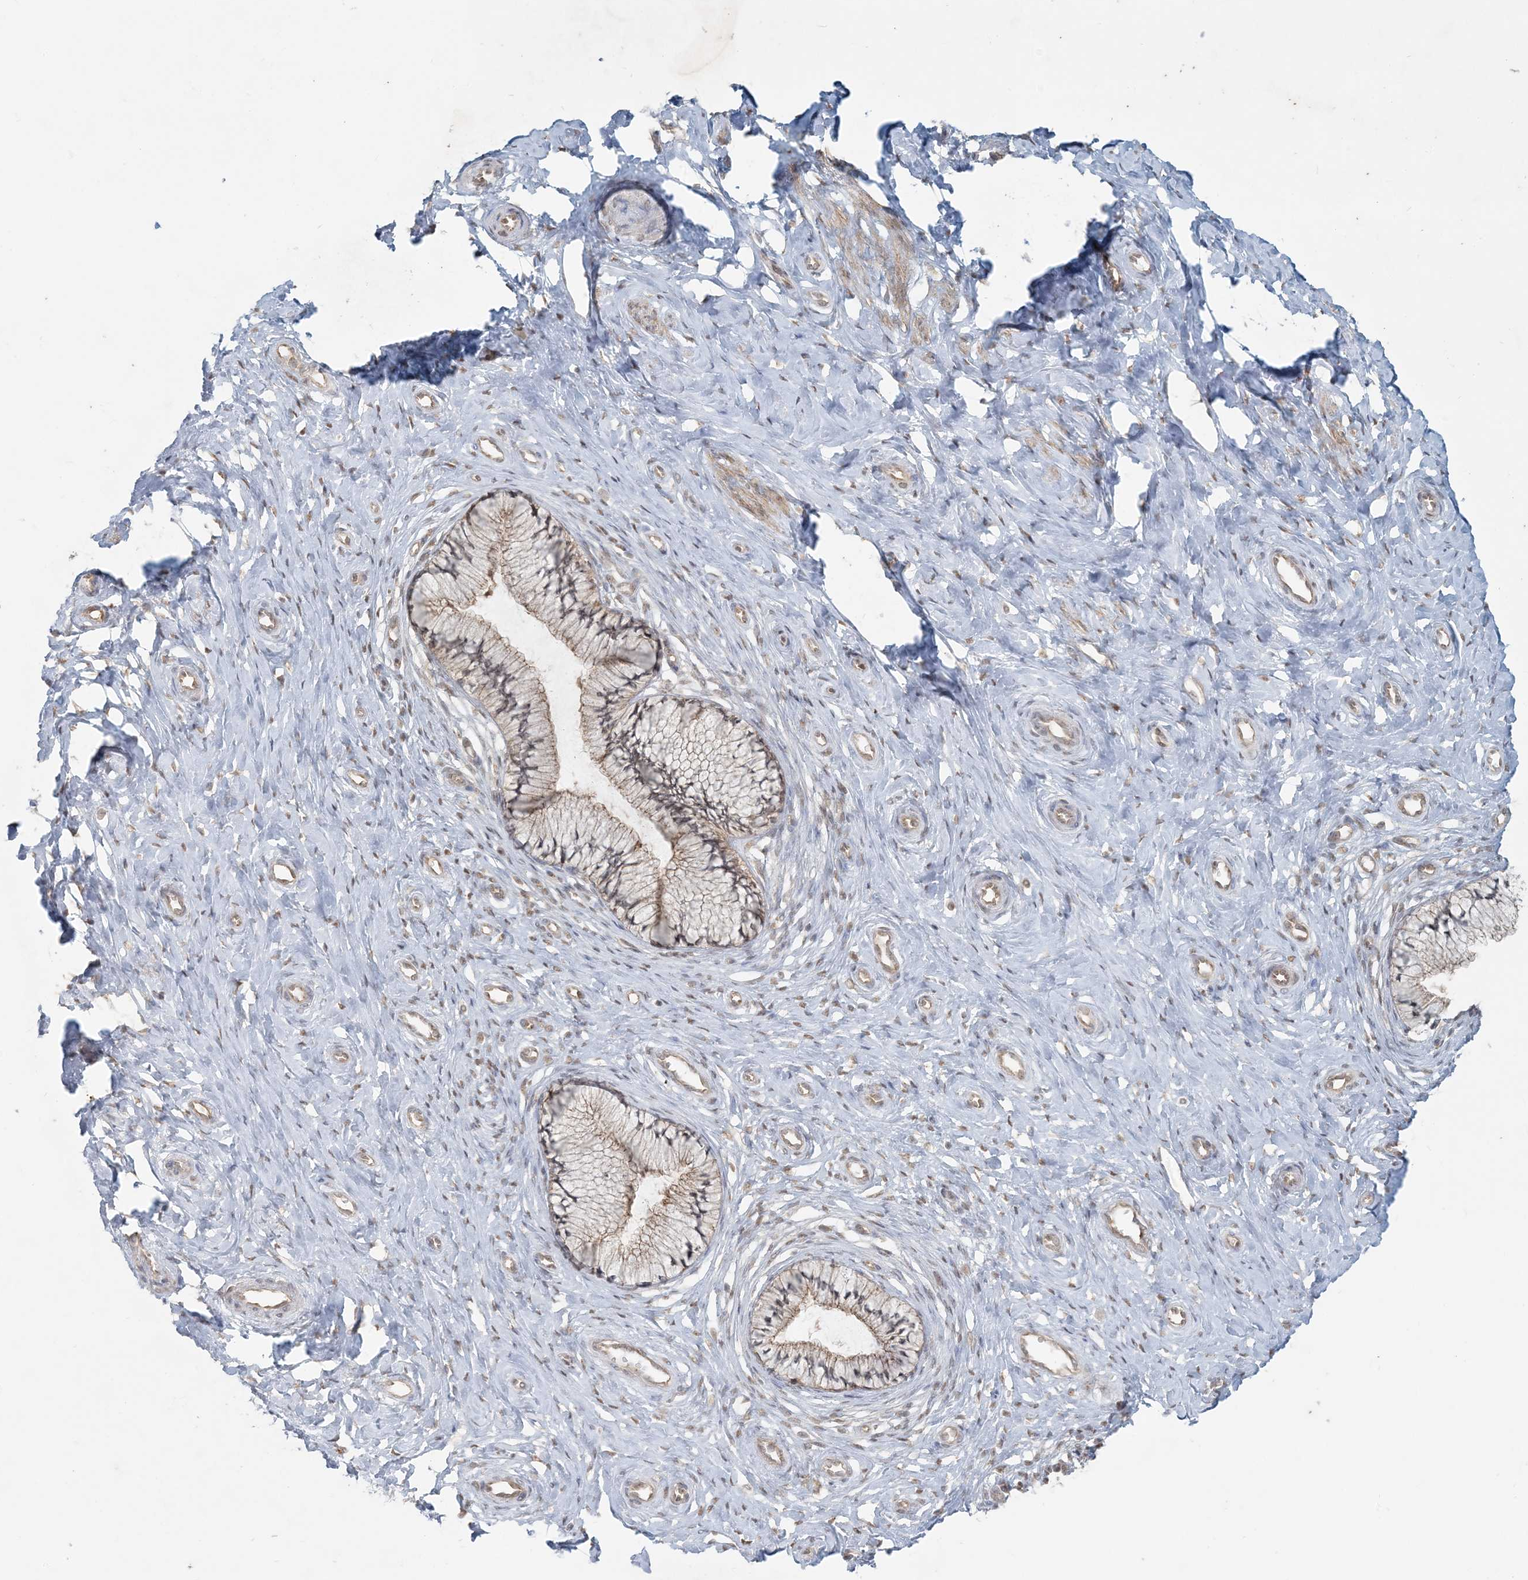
{"staining": {"intensity": "weak", "quantity": ">75%", "location": "cytoplasmic/membranous"}, "tissue": "cervix", "cell_type": "Glandular cells", "image_type": "normal", "snomed": [{"axis": "morphology", "description": "Normal tissue, NOS"}, {"axis": "topography", "description": "Cervix"}], "caption": "Immunohistochemistry staining of normal cervix, which shows low levels of weak cytoplasmic/membranous staining in about >75% of glandular cells indicating weak cytoplasmic/membranous protein positivity. The staining was performed using DAB (3,3'-diaminobenzidine) (brown) for protein detection and nuclei were counterstained in hematoxylin (blue).", "gene": "BCORL1", "patient": {"sex": "female", "age": 36}}